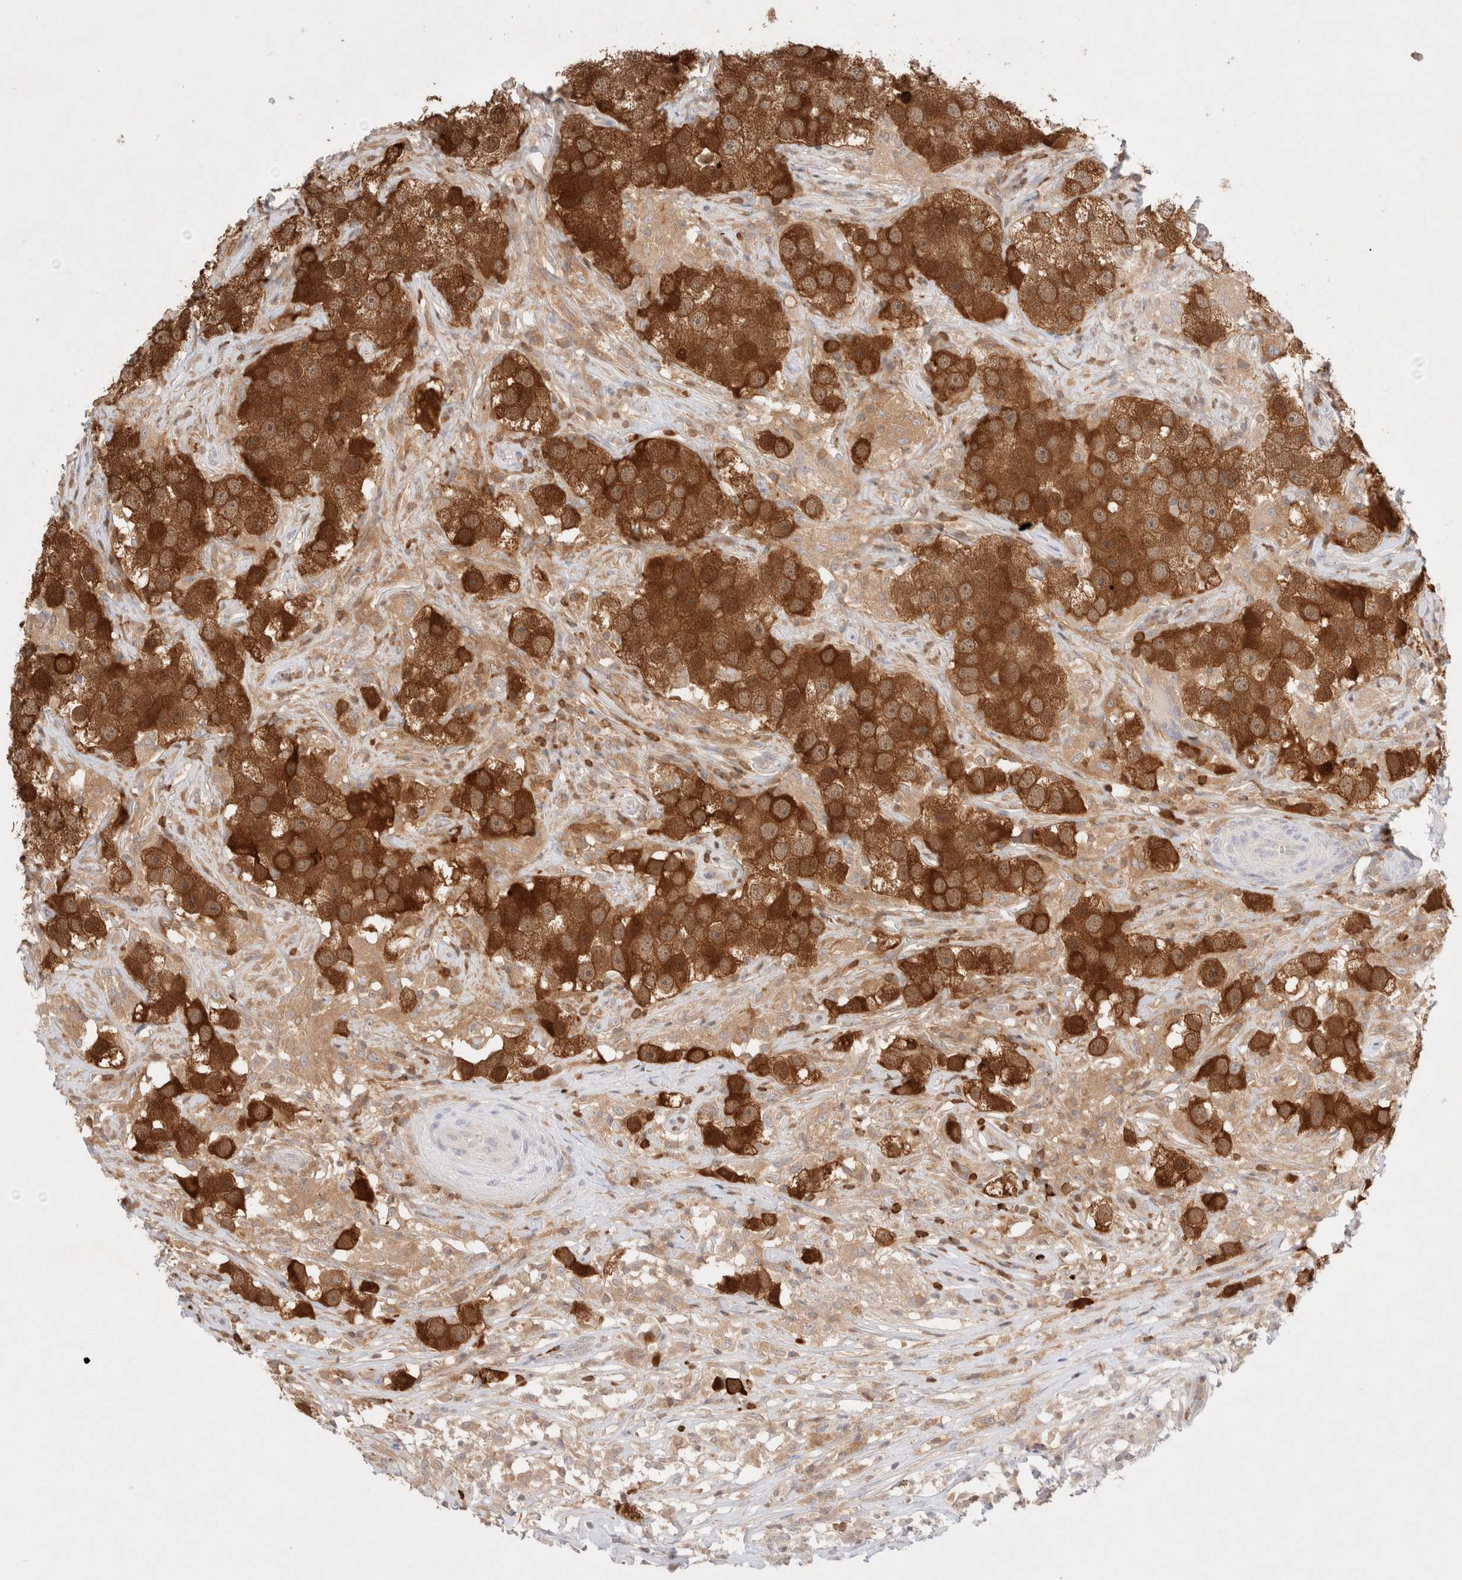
{"staining": {"intensity": "strong", "quantity": ">75%", "location": "cytoplasmic/membranous"}, "tissue": "testis cancer", "cell_type": "Tumor cells", "image_type": "cancer", "snomed": [{"axis": "morphology", "description": "Seminoma, NOS"}, {"axis": "topography", "description": "Testis"}], "caption": "Protein analysis of testis seminoma tissue exhibits strong cytoplasmic/membranous staining in about >75% of tumor cells.", "gene": "STARD10", "patient": {"sex": "male", "age": 49}}